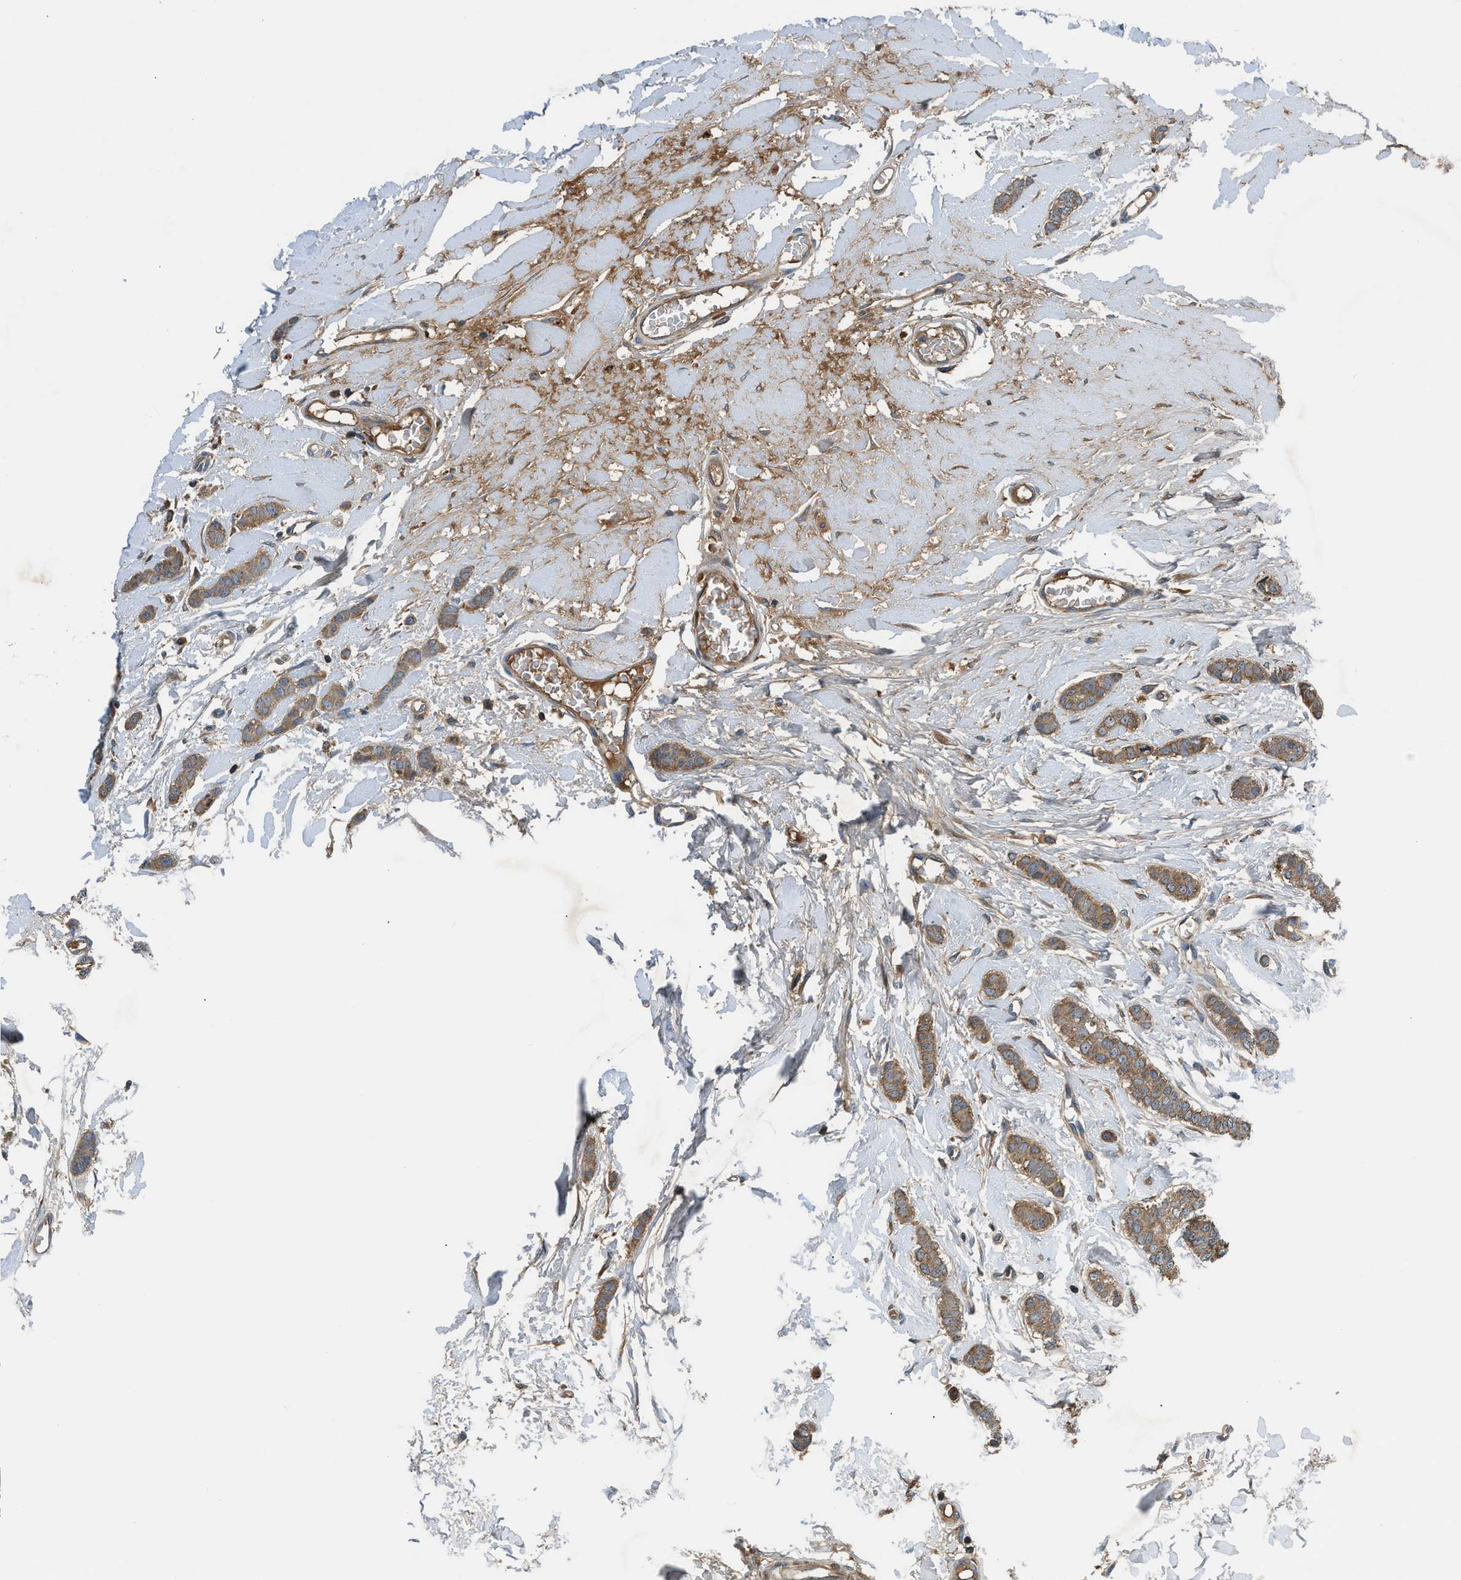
{"staining": {"intensity": "moderate", "quantity": ">75%", "location": "cytoplasmic/membranous"}, "tissue": "breast cancer", "cell_type": "Tumor cells", "image_type": "cancer", "snomed": [{"axis": "morphology", "description": "Lobular carcinoma"}, {"axis": "topography", "description": "Skin"}, {"axis": "topography", "description": "Breast"}], "caption": "Immunohistochemical staining of breast cancer shows medium levels of moderate cytoplasmic/membranous expression in about >75% of tumor cells.", "gene": "PAFAH2", "patient": {"sex": "female", "age": 46}}